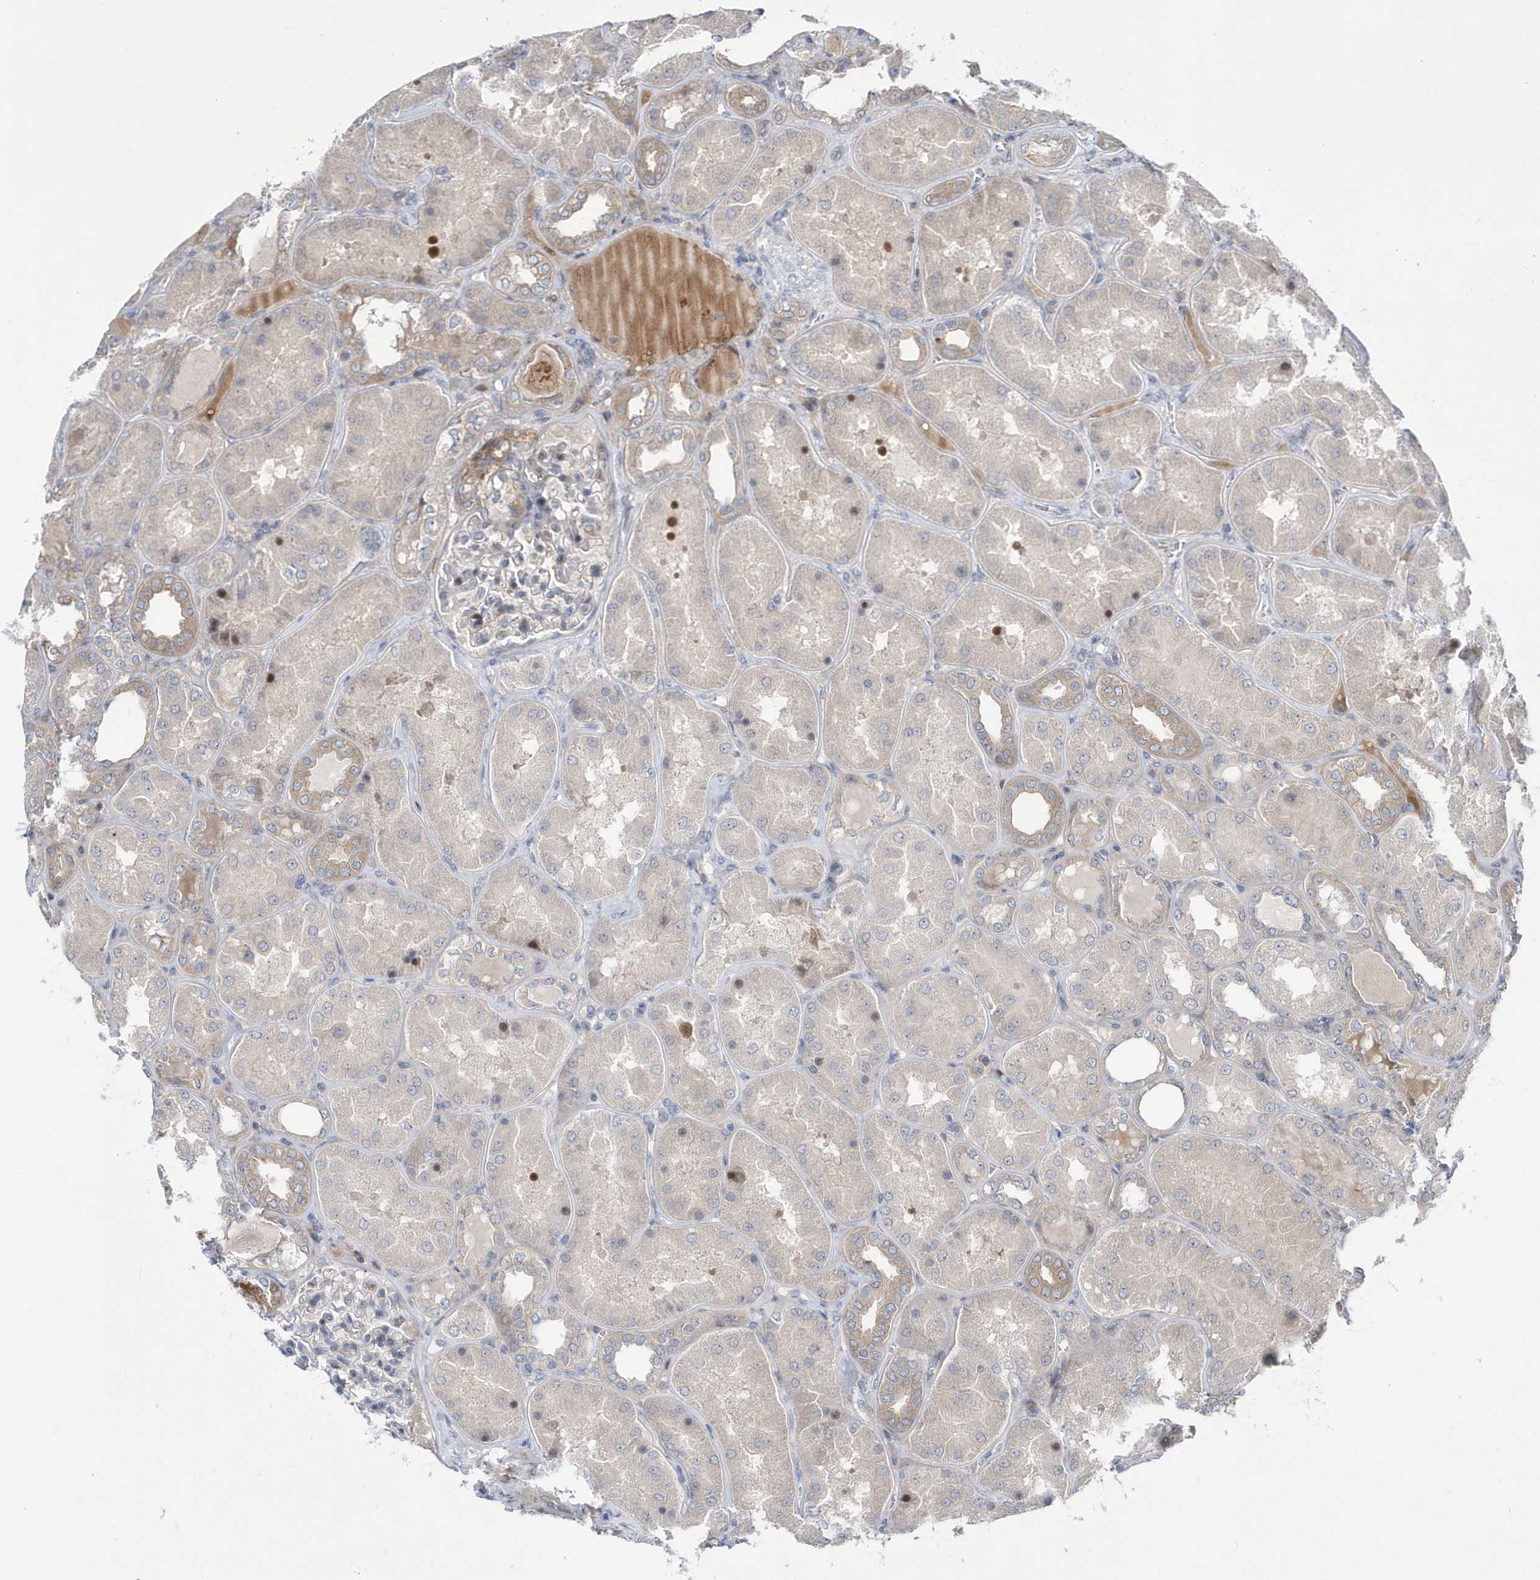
{"staining": {"intensity": "moderate", "quantity": "<25%", "location": "cytoplasmic/membranous,nuclear"}, "tissue": "kidney", "cell_type": "Cells in glomeruli", "image_type": "normal", "snomed": [{"axis": "morphology", "description": "Normal tissue, NOS"}, {"axis": "topography", "description": "Kidney"}], "caption": "This histopathology image displays benign kidney stained with immunohistochemistry to label a protein in brown. The cytoplasmic/membranous,nuclear of cells in glomeruli show moderate positivity for the protein. Nuclei are counter-stained blue.", "gene": "DSPP", "patient": {"sex": "female", "age": 56}}